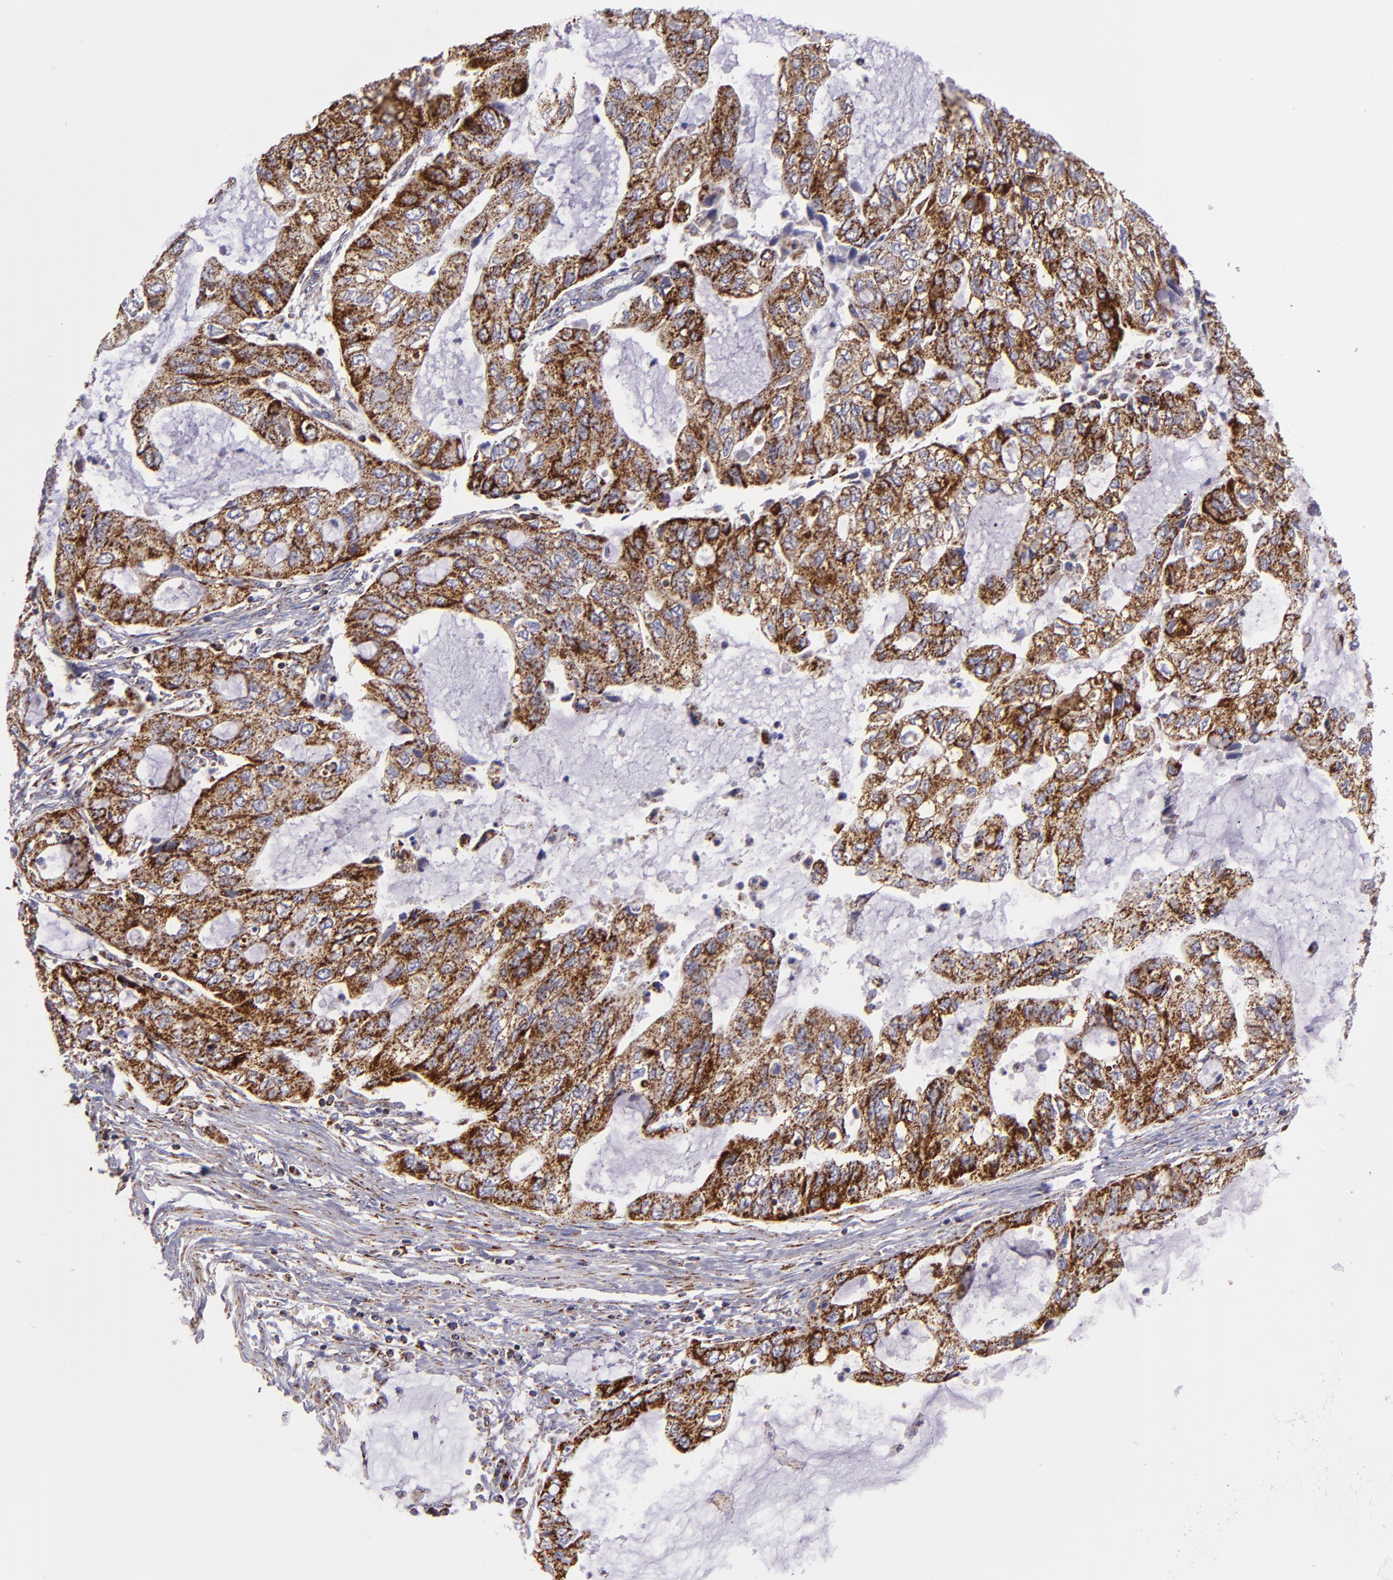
{"staining": {"intensity": "moderate", "quantity": ">75%", "location": "cytoplasmic/membranous"}, "tissue": "stomach cancer", "cell_type": "Tumor cells", "image_type": "cancer", "snomed": [{"axis": "morphology", "description": "Adenocarcinoma, NOS"}, {"axis": "topography", "description": "Stomach, upper"}], "caption": "The photomicrograph displays immunohistochemical staining of adenocarcinoma (stomach). There is moderate cytoplasmic/membranous staining is appreciated in about >75% of tumor cells.", "gene": "HSPD1", "patient": {"sex": "female", "age": 52}}